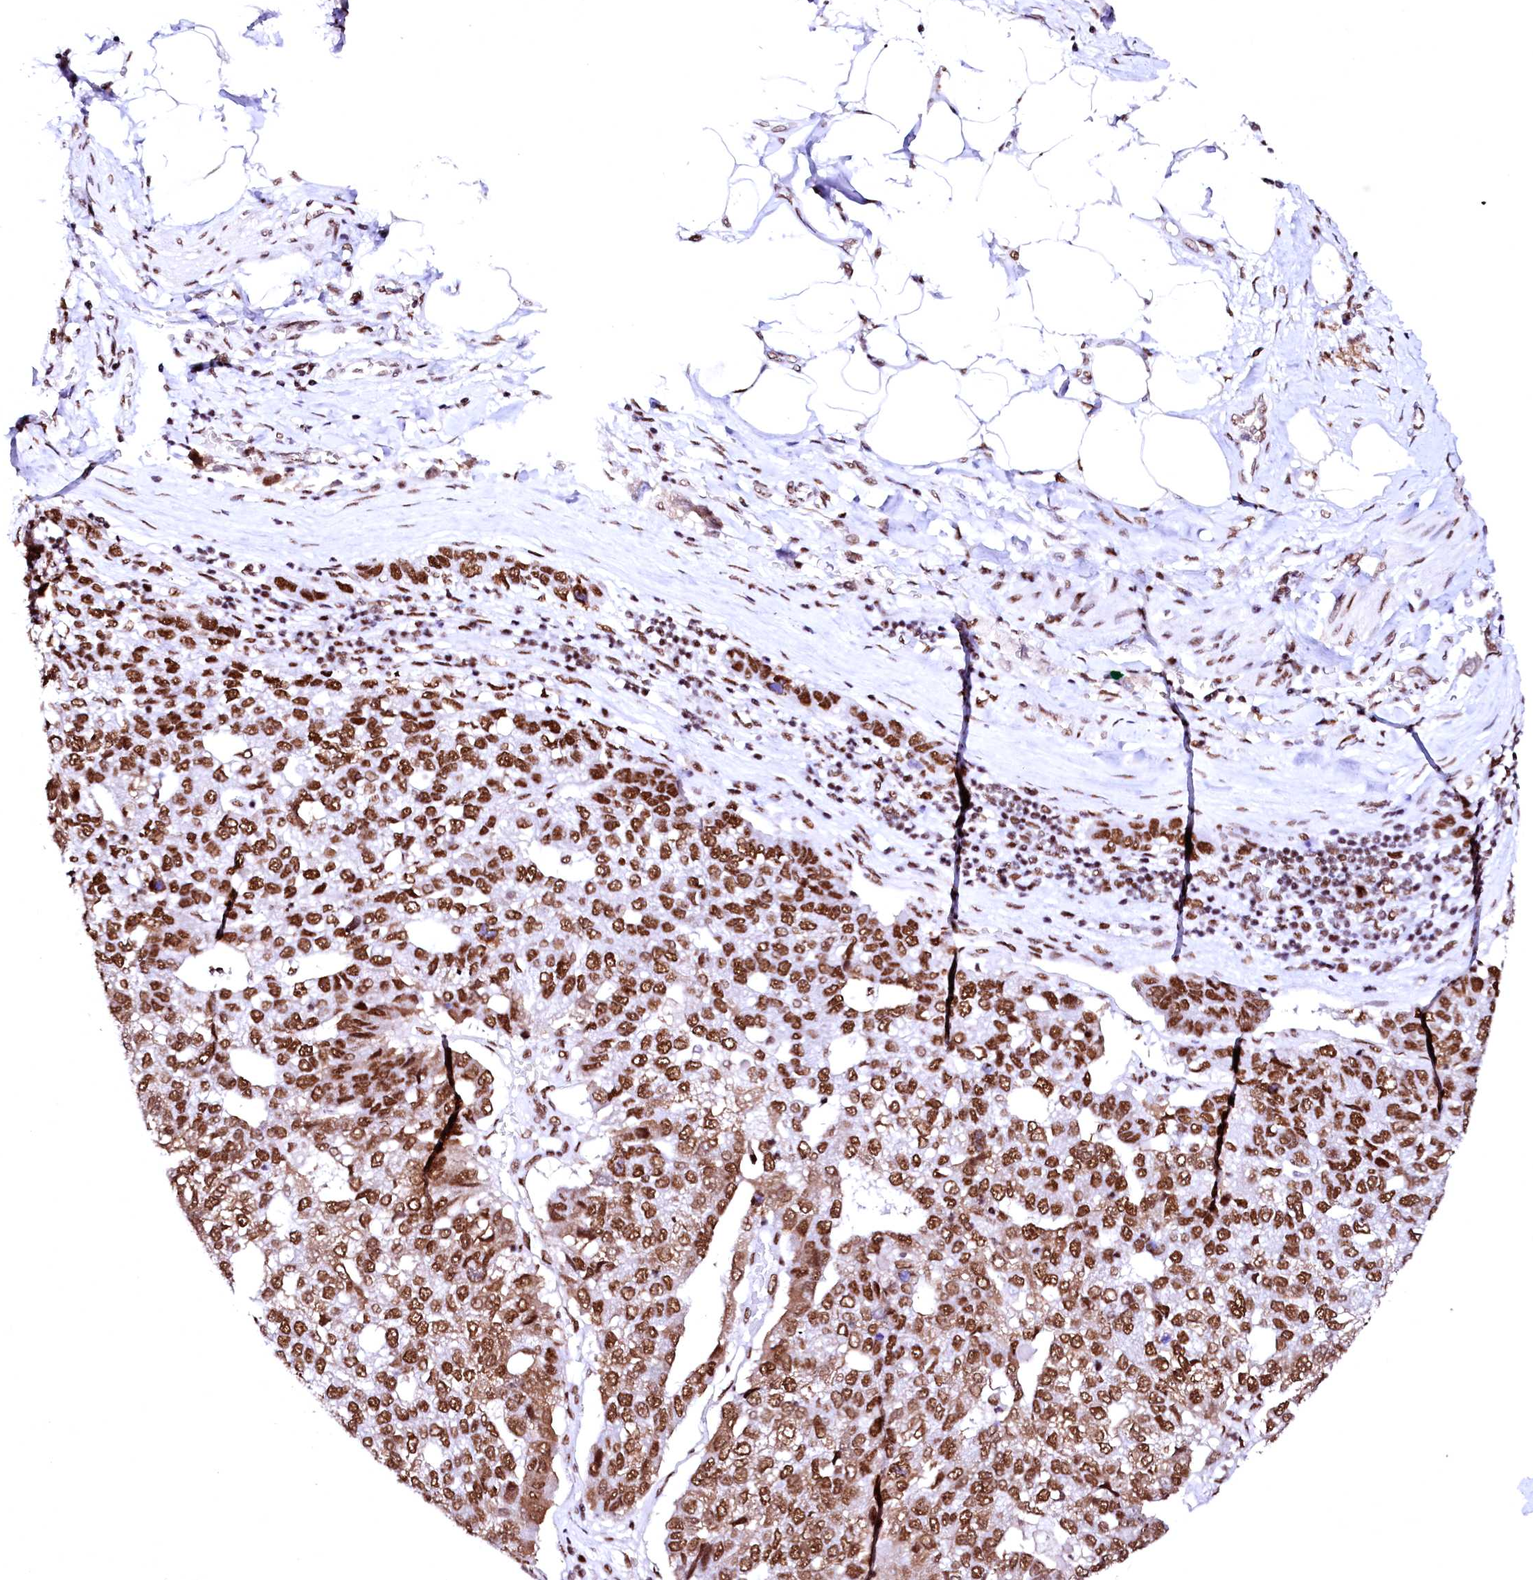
{"staining": {"intensity": "moderate", "quantity": ">75%", "location": "cytoplasmic/membranous,nuclear"}, "tissue": "pancreatic cancer", "cell_type": "Tumor cells", "image_type": "cancer", "snomed": [{"axis": "morphology", "description": "Adenocarcinoma, NOS"}, {"axis": "topography", "description": "Pancreas"}], "caption": "Pancreatic cancer (adenocarcinoma) stained for a protein (brown) demonstrates moderate cytoplasmic/membranous and nuclear positive expression in approximately >75% of tumor cells.", "gene": "CPSF6", "patient": {"sex": "female", "age": 61}}